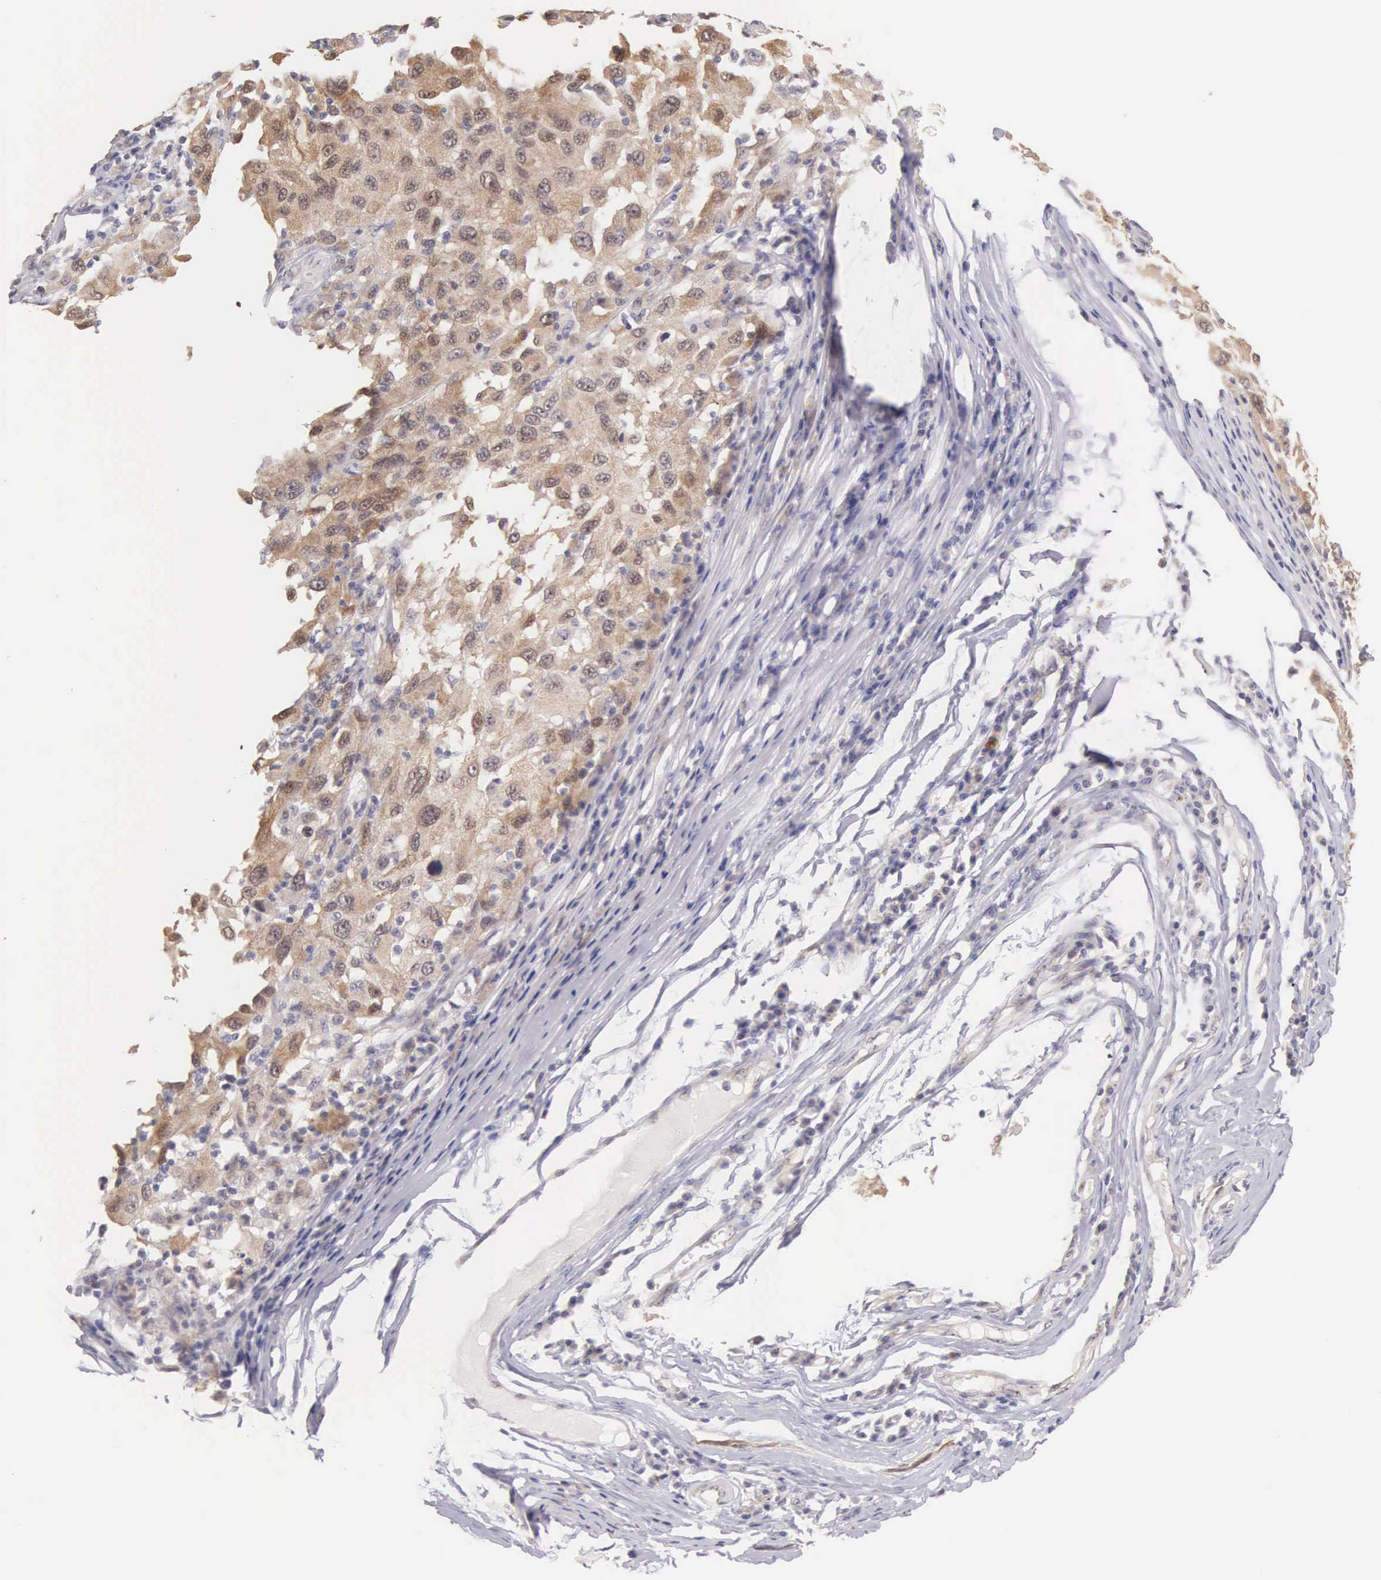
{"staining": {"intensity": "moderate", "quantity": ">75%", "location": "cytoplasmic/membranous"}, "tissue": "melanoma", "cell_type": "Tumor cells", "image_type": "cancer", "snomed": [{"axis": "morphology", "description": "Malignant melanoma, NOS"}, {"axis": "topography", "description": "Skin"}], "caption": "Melanoma was stained to show a protein in brown. There is medium levels of moderate cytoplasmic/membranous staining in approximately >75% of tumor cells.", "gene": "PIR", "patient": {"sex": "female", "age": 77}}